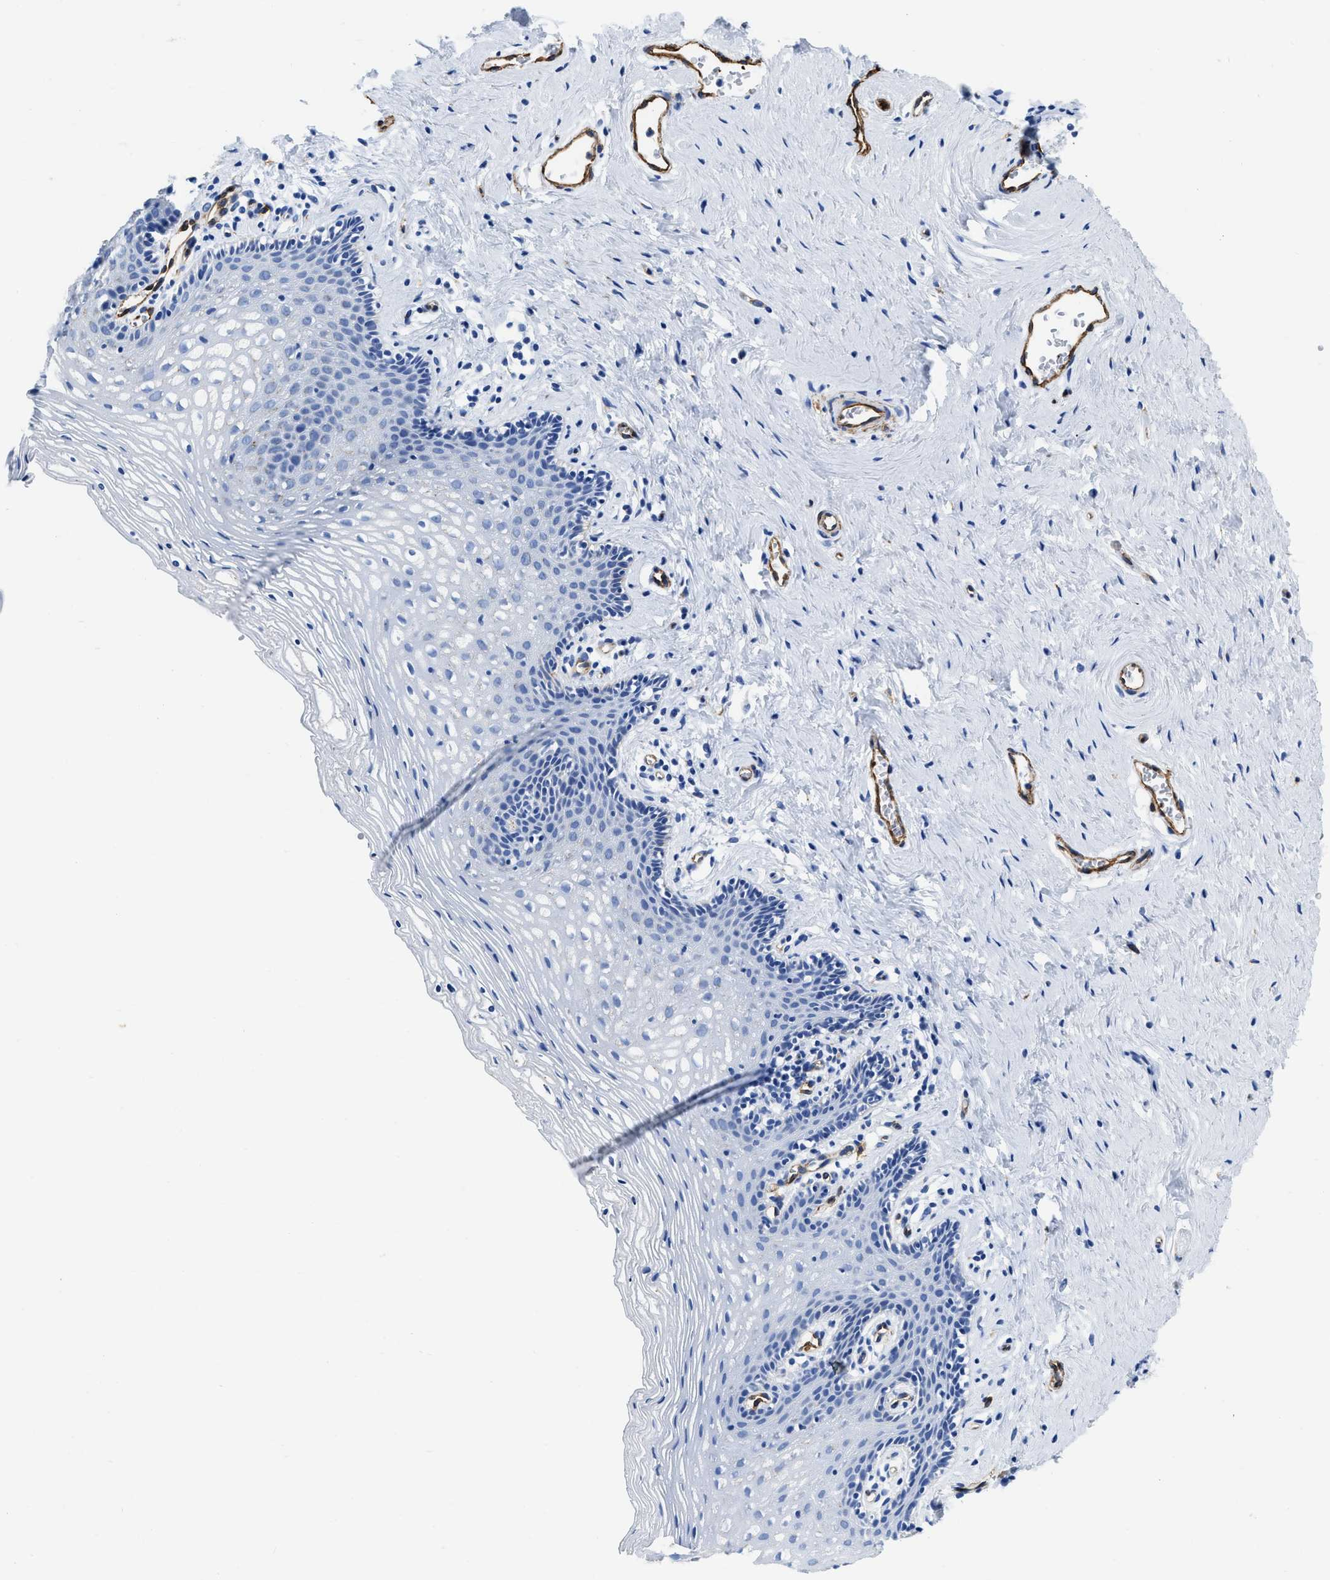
{"staining": {"intensity": "negative", "quantity": "none", "location": "none"}, "tissue": "vagina", "cell_type": "Squamous epithelial cells", "image_type": "normal", "snomed": [{"axis": "morphology", "description": "Normal tissue, NOS"}, {"axis": "topography", "description": "Vagina"}], "caption": "Immunohistochemical staining of benign vagina shows no significant positivity in squamous epithelial cells. (Brightfield microscopy of DAB IHC at high magnification).", "gene": "TVP23B", "patient": {"sex": "female", "age": 32}}